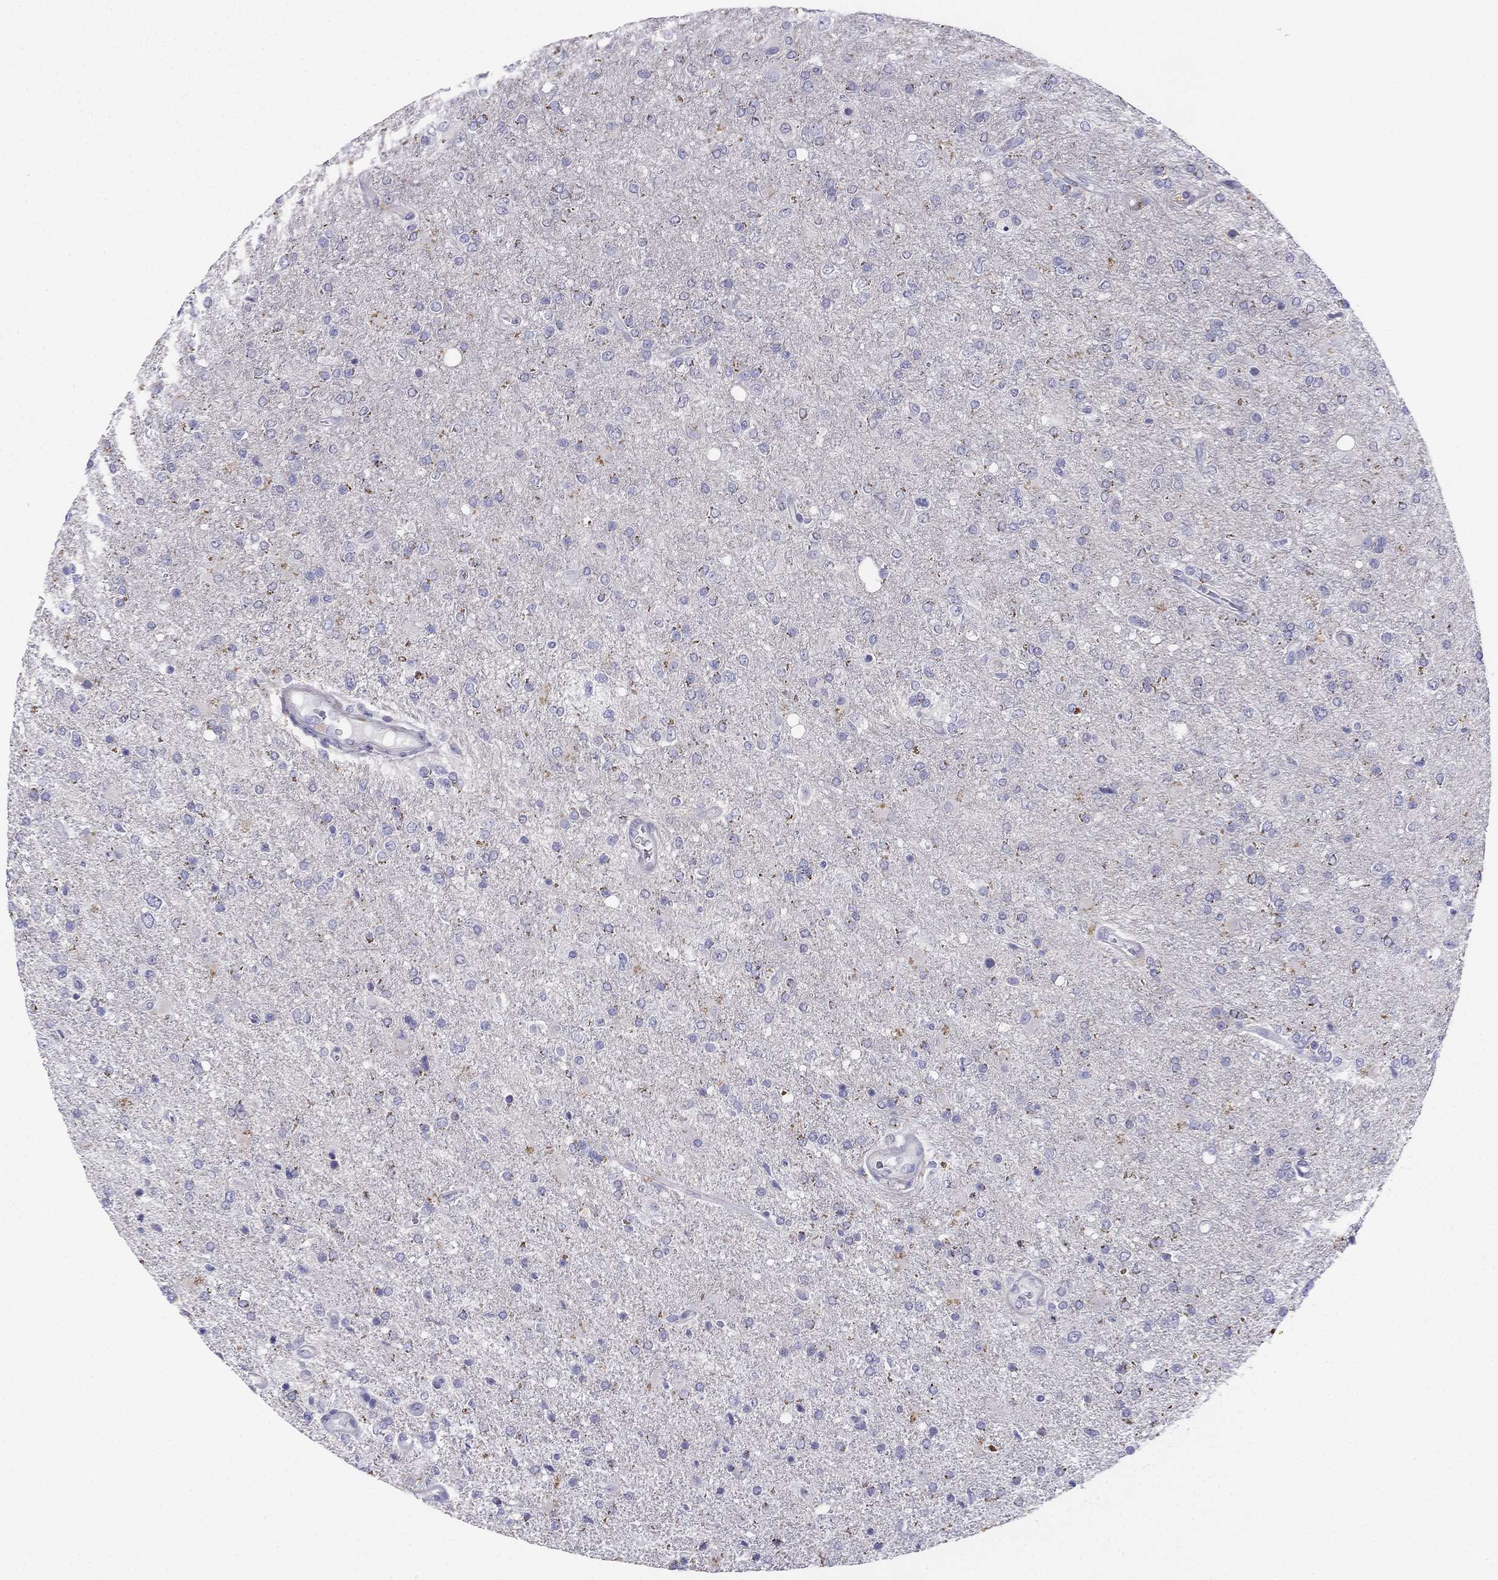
{"staining": {"intensity": "negative", "quantity": "none", "location": "none"}, "tissue": "glioma", "cell_type": "Tumor cells", "image_type": "cancer", "snomed": [{"axis": "morphology", "description": "Glioma, malignant, High grade"}, {"axis": "topography", "description": "Cerebral cortex"}], "caption": "Protein analysis of glioma demonstrates no significant staining in tumor cells.", "gene": "ALOXE3", "patient": {"sex": "male", "age": 70}}